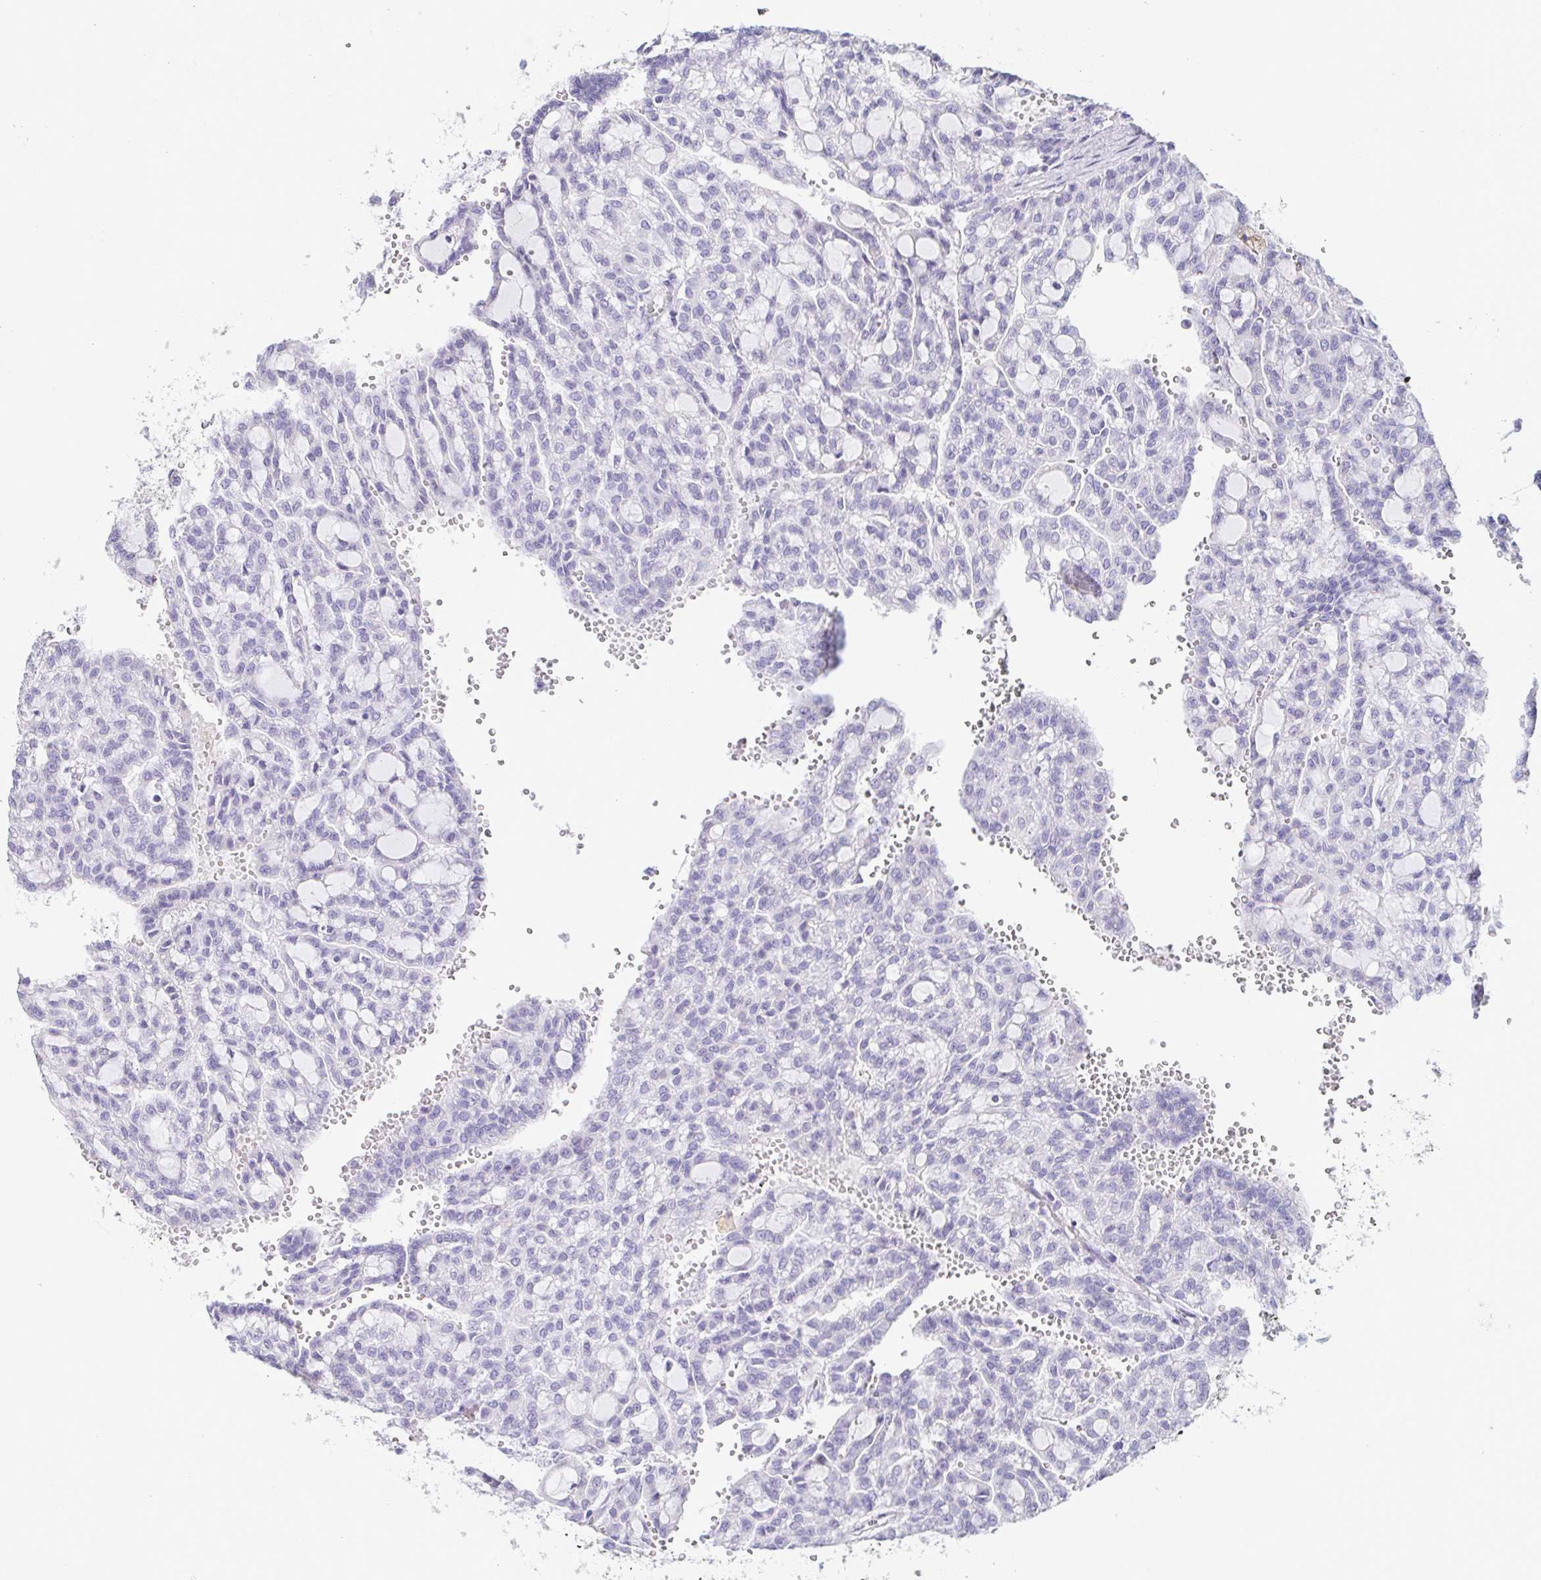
{"staining": {"intensity": "negative", "quantity": "none", "location": "none"}, "tissue": "renal cancer", "cell_type": "Tumor cells", "image_type": "cancer", "snomed": [{"axis": "morphology", "description": "Adenocarcinoma, NOS"}, {"axis": "topography", "description": "Kidney"}], "caption": "IHC micrograph of neoplastic tissue: human renal cancer (adenocarcinoma) stained with DAB shows no significant protein expression in tumor cells. Nuclei are stained in blue.", "gene": "PRR27", "patient": {"sex": "male", "age": 63}}